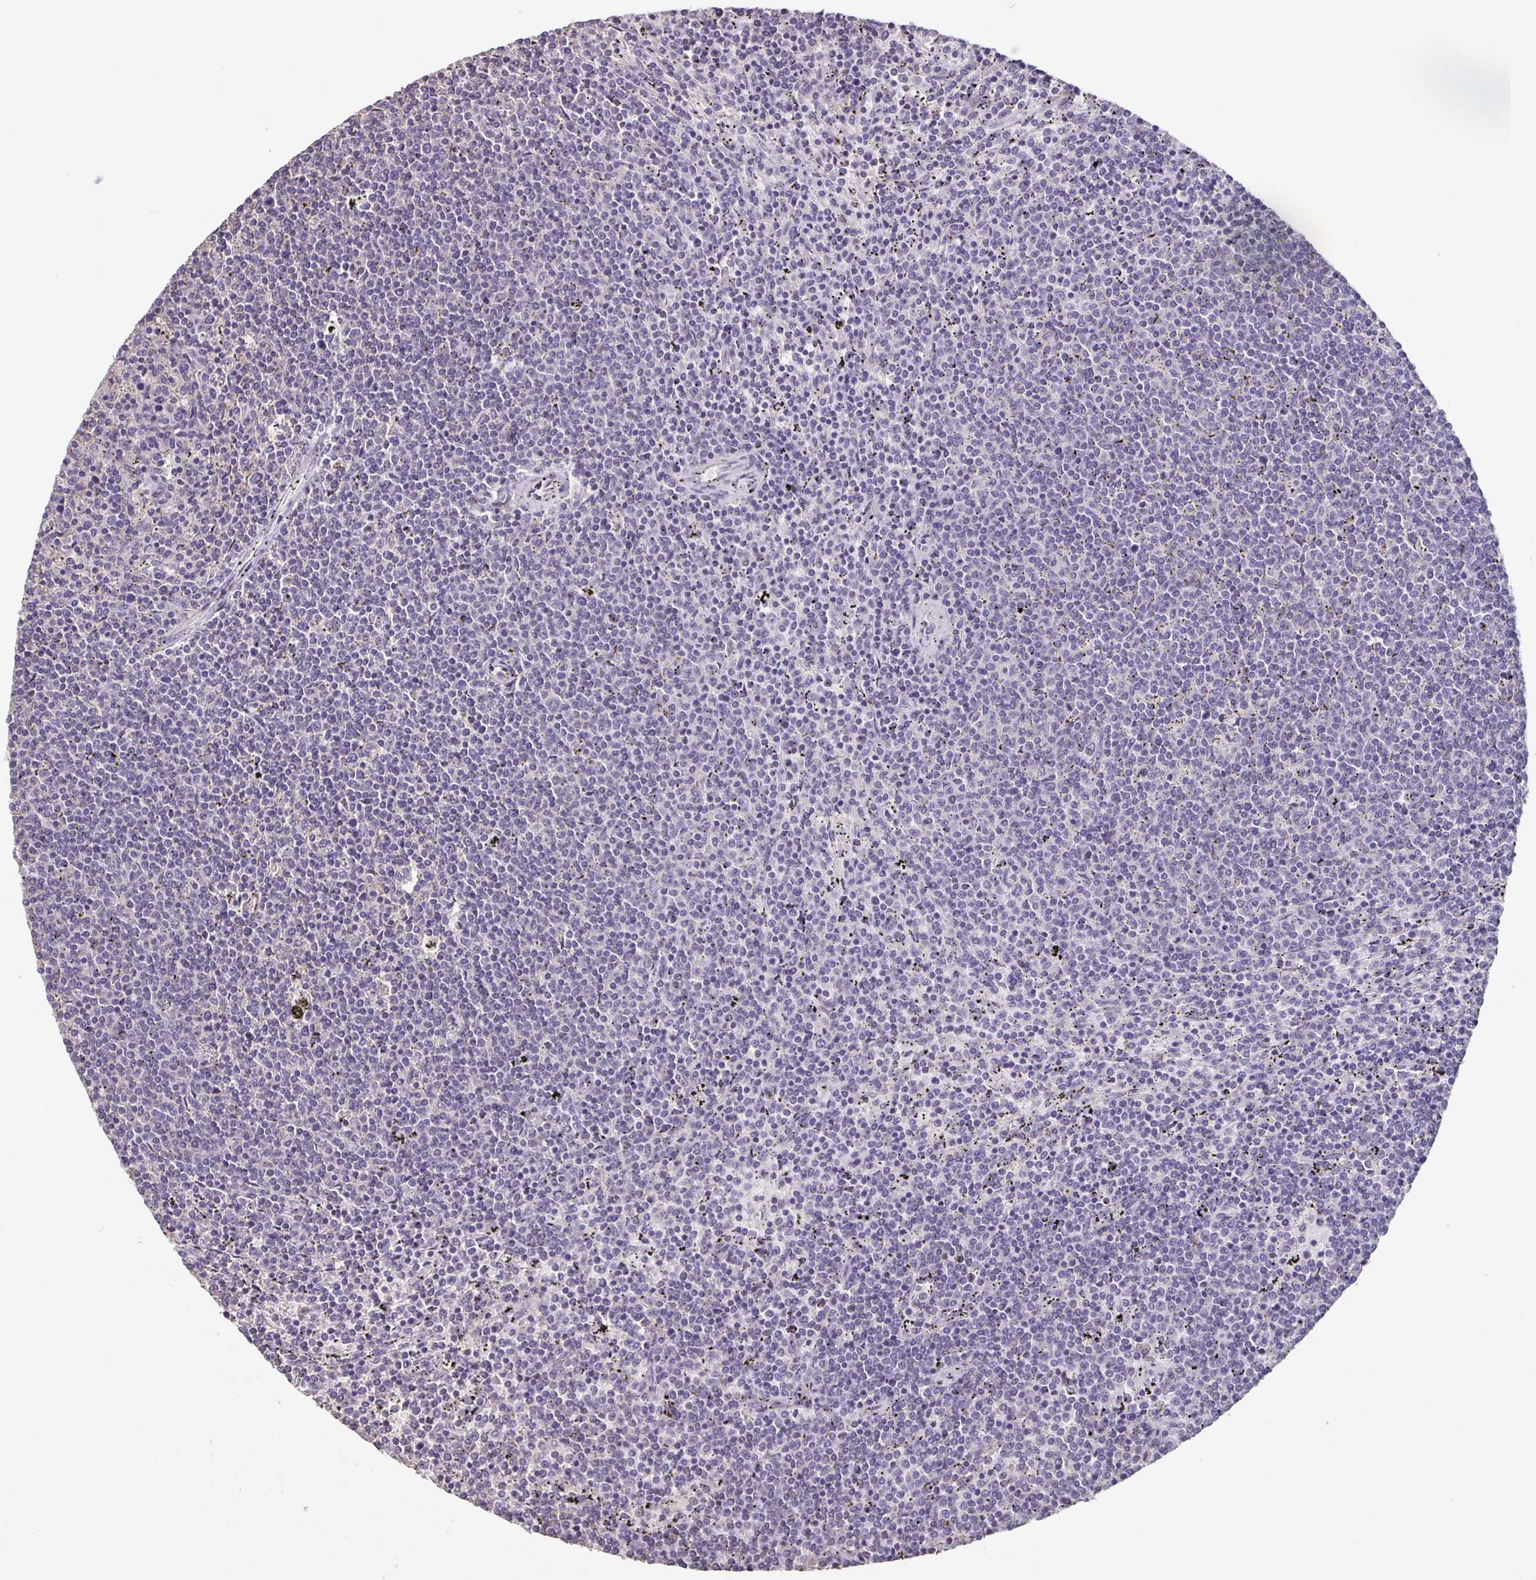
{"staining": {"intensity": "negative", "quantity": "none", "location": "none"}, "tissue": "lymphoma", "cell_type": "Tumor cells", "image_type": "cancer", "snomed": [{"axis": "morphology", "description": "Malignant lymphoma, non-Hodgkin's type, Low grade"}, {"axis": "topography", "description": "Spleen"}], "caption": "This photomicrograph is of low-grade malignant lymphoma, non-Hodgkin's type stained with IHC to label a protein in brown with the nuclei are counter-stained blue. There is no expression in tumor cells.", "gene": "ACTRT2", "patient": {"sex": "female", "age": 50}}